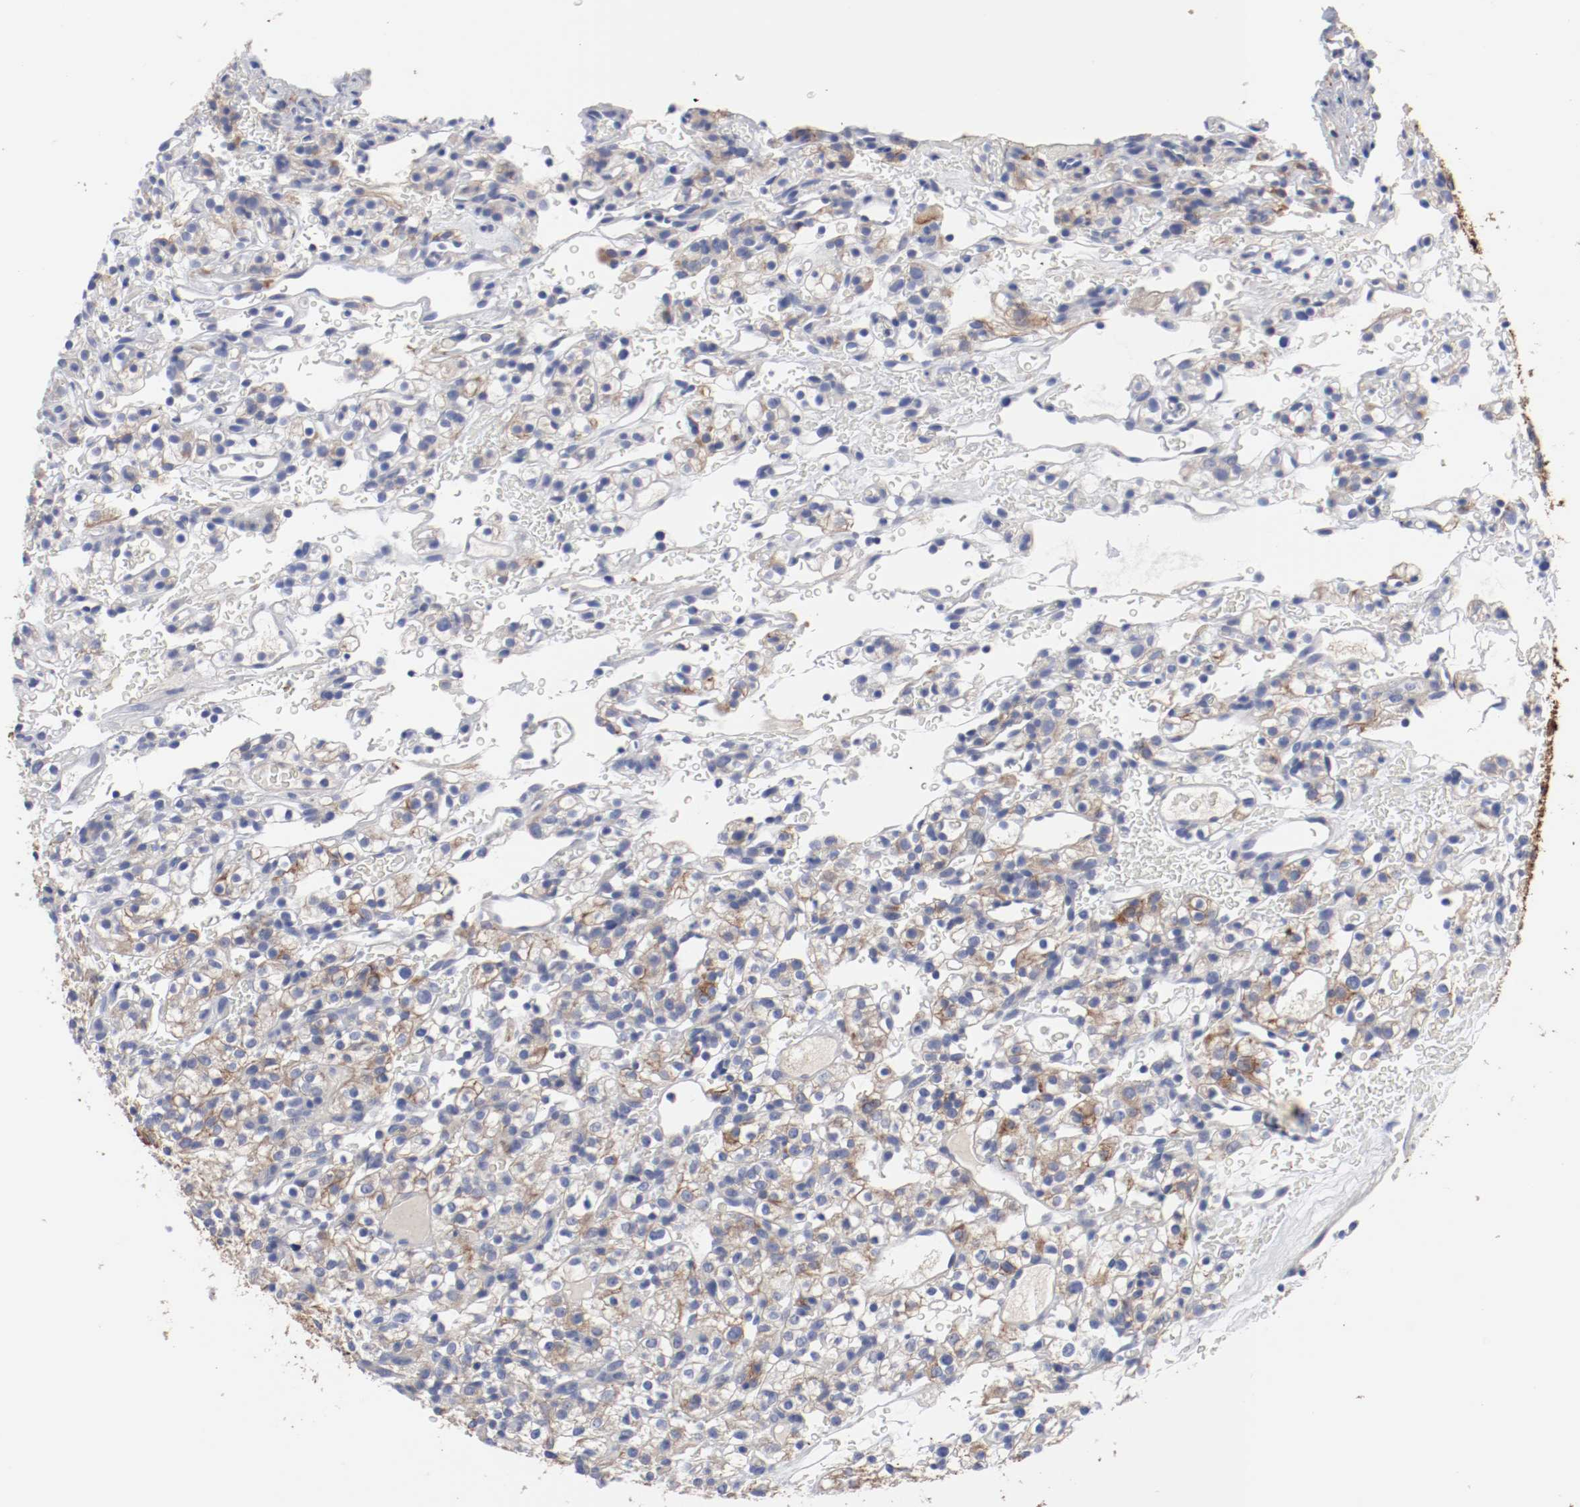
{"staining": {"intensity": "moderate", "quantity": "25%-75%", "location": "cytoplasmic/membranous"}, "tissue": "renal cancer", "cell_type": "Tumor cells", "image_type": "cancer", "snomed": [{"axis": "morphology", "description": "Normal tissue, NOS"}, {"axis": "morphology", "description": "Adenocarcinoma, NOS"}, {"axis": "topography", "description": "Kidney"}], "caption": "High-magnification brightfield microscopy of renal cancer stained with DAB (brown) and counterstained with hematoxylin (blue). tumor cells exhibit moderate cytoplasmic/membranous positivity is appreciated in approximately25%-75% of cells.", "gene": "TSPAN6", "patient": {"sex": "female", "age": 72}}